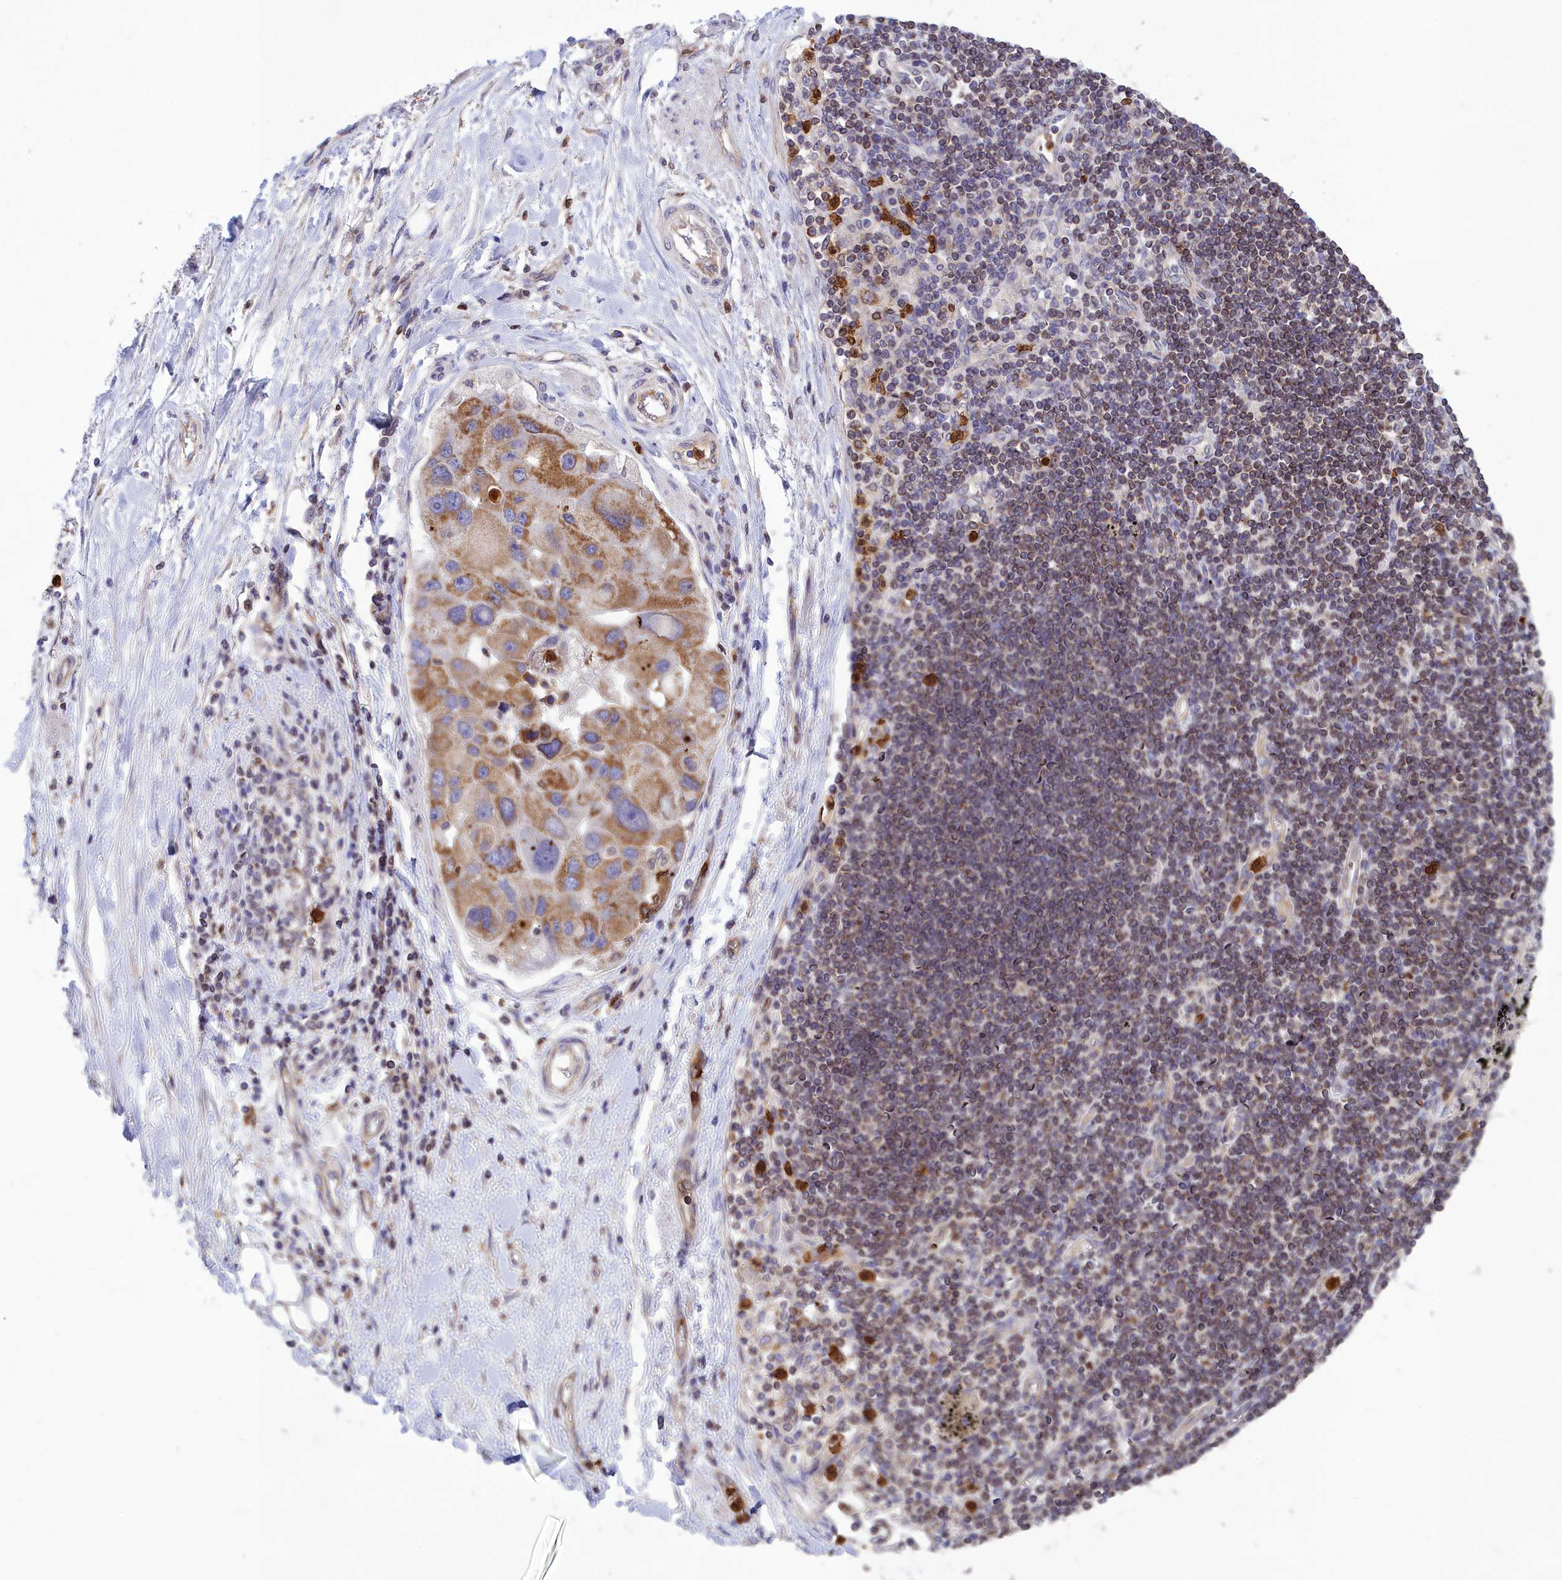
{"staining": {"intensity": "moderate", "quantity": ">75%", "location": "cytoplasmic/membranous"}, "tissue": "lung cancer", "cell_type": "Tumor cells", "image_type": "cancer", "snomed": [{"axis": "morphology", "description": "Adenocarcinoma, NOS"}, {"axis": "topography", "description": "Lung"}], "caption": "Immunohistochemistry (IHC) of lung cancer demonstrates medium levels of moderate cytoplasmic/membranous staining in about >75% of tumor cells.", "gene": "PKHD1L1", "patient": {"sex": "female", "age": 54}}